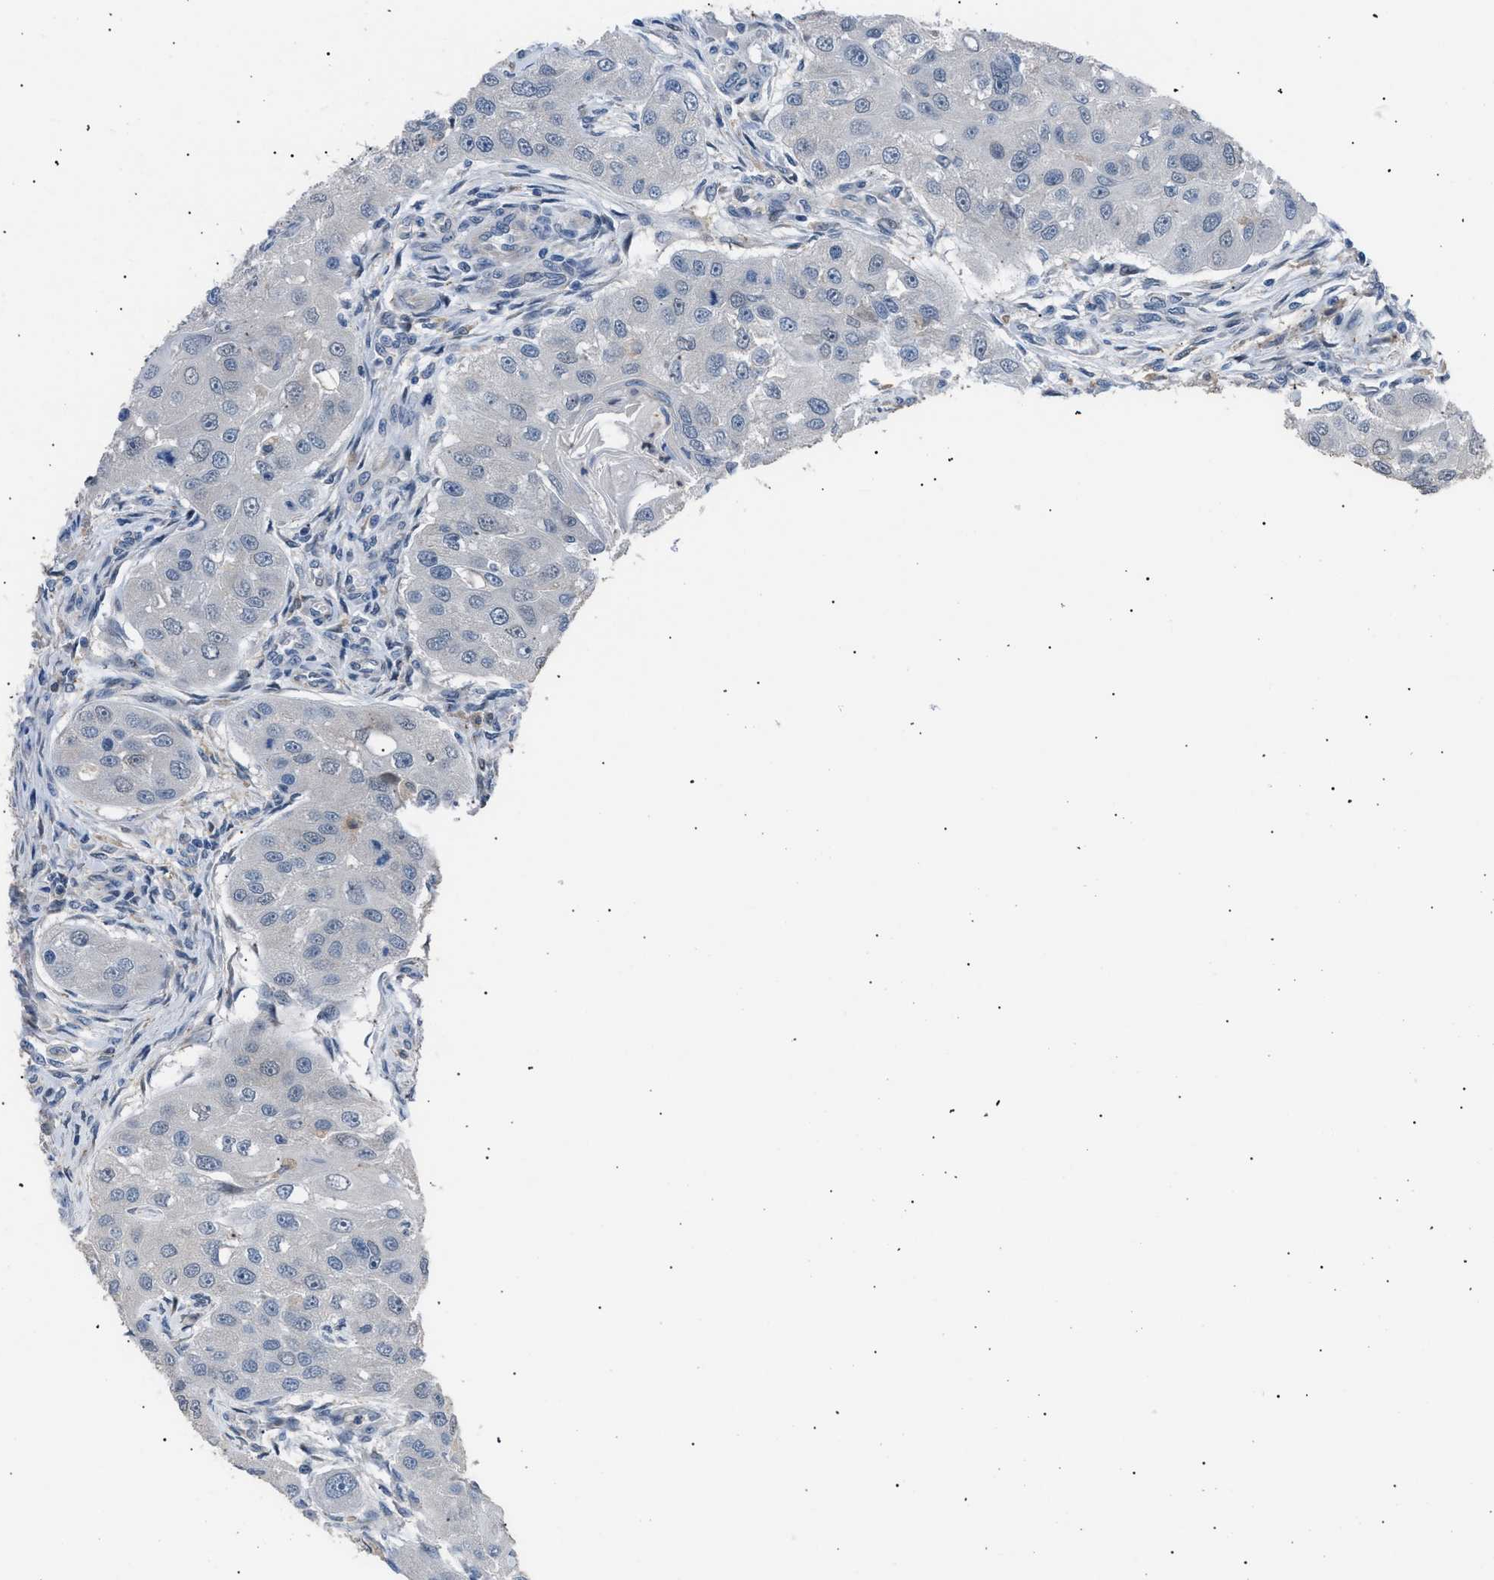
{"staining": {"intensity": "negative", "quantity": "none", "location": "none"}, "tissue": "head and neck cancer", "cell_type": "Tumor cells", "image_type": "cancer", "snomed": [{"axis": "morphology", "description": "Normal tissue, NOS"}, {"axis": "morphology", "description": "Squamous cell carcinoma, NOS"}, {"axis": "topography", "description": "Skeletal muscle"}, {"axis": "topography", "description": "Head-Neck"}], "caption": "The micrograph displays no staining of tumor cells in head and neck cancer.", "gene": "AKR1A1", "patient": {"sex": "male", "age": 51}}